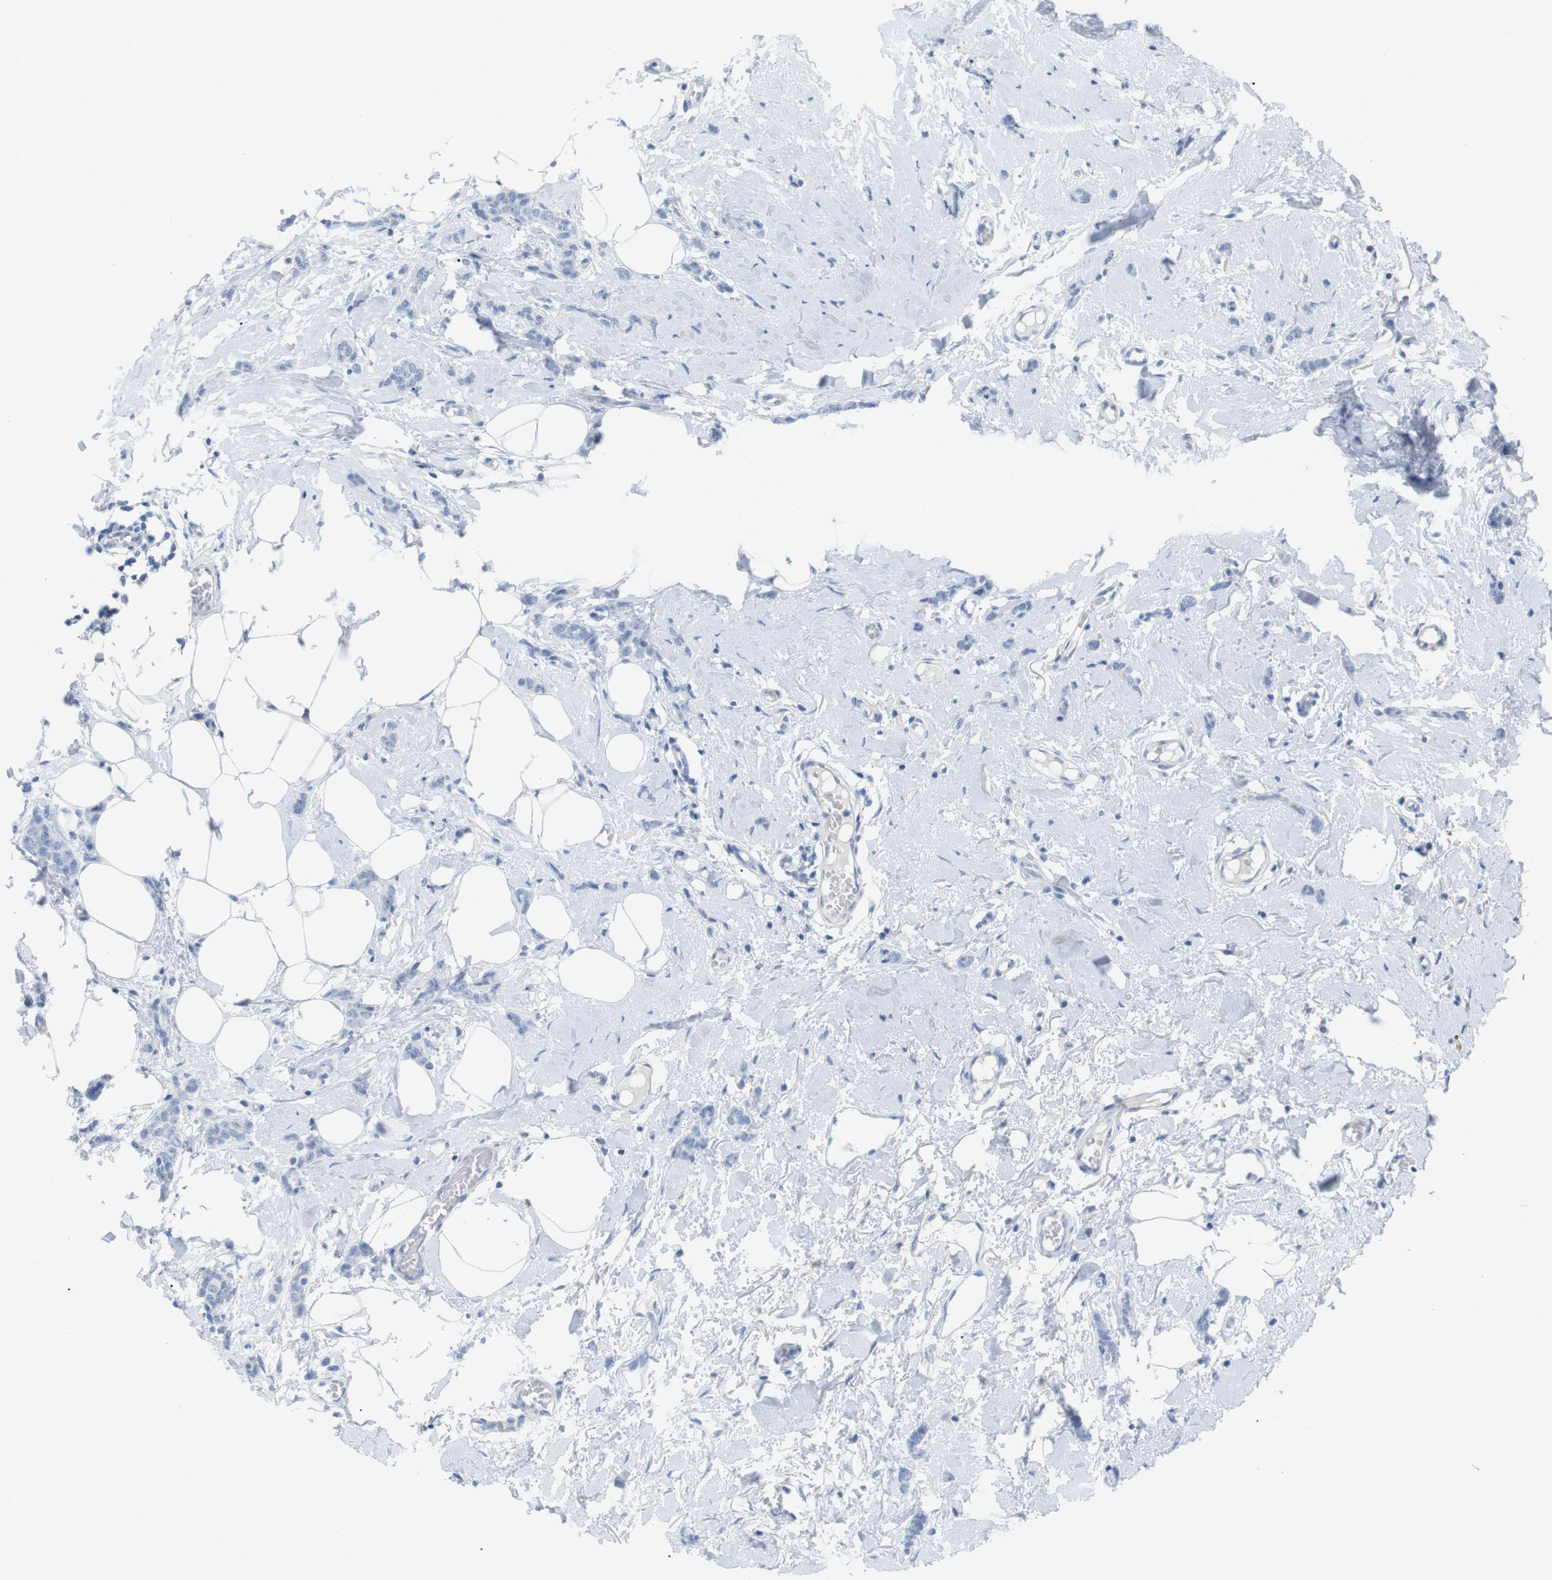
{"staining": {"intensity": "negative", "quantity": "none", "location": "none"}, "tissue": "breast cancer", "cell_type": "Tumor cells", "image_type": "cancer", "snomed": [{"axis": "morphology", "description": "Lobular carcinoma"}, {"axis": "topography", "description": "Skin"}, {"axis": "topography", "description": "Breast"}], "caption": "Protein analysis of breast lobular carcinoma displays no significant expression in tumor cells. The staining was performed using DAB to visualize the protein expression in brown, while the nuclei were stained in blue with hematoxylin (Magnification: 20x).", "gene": "HBG2", "patient": {"sex": "female", "age": 46}}